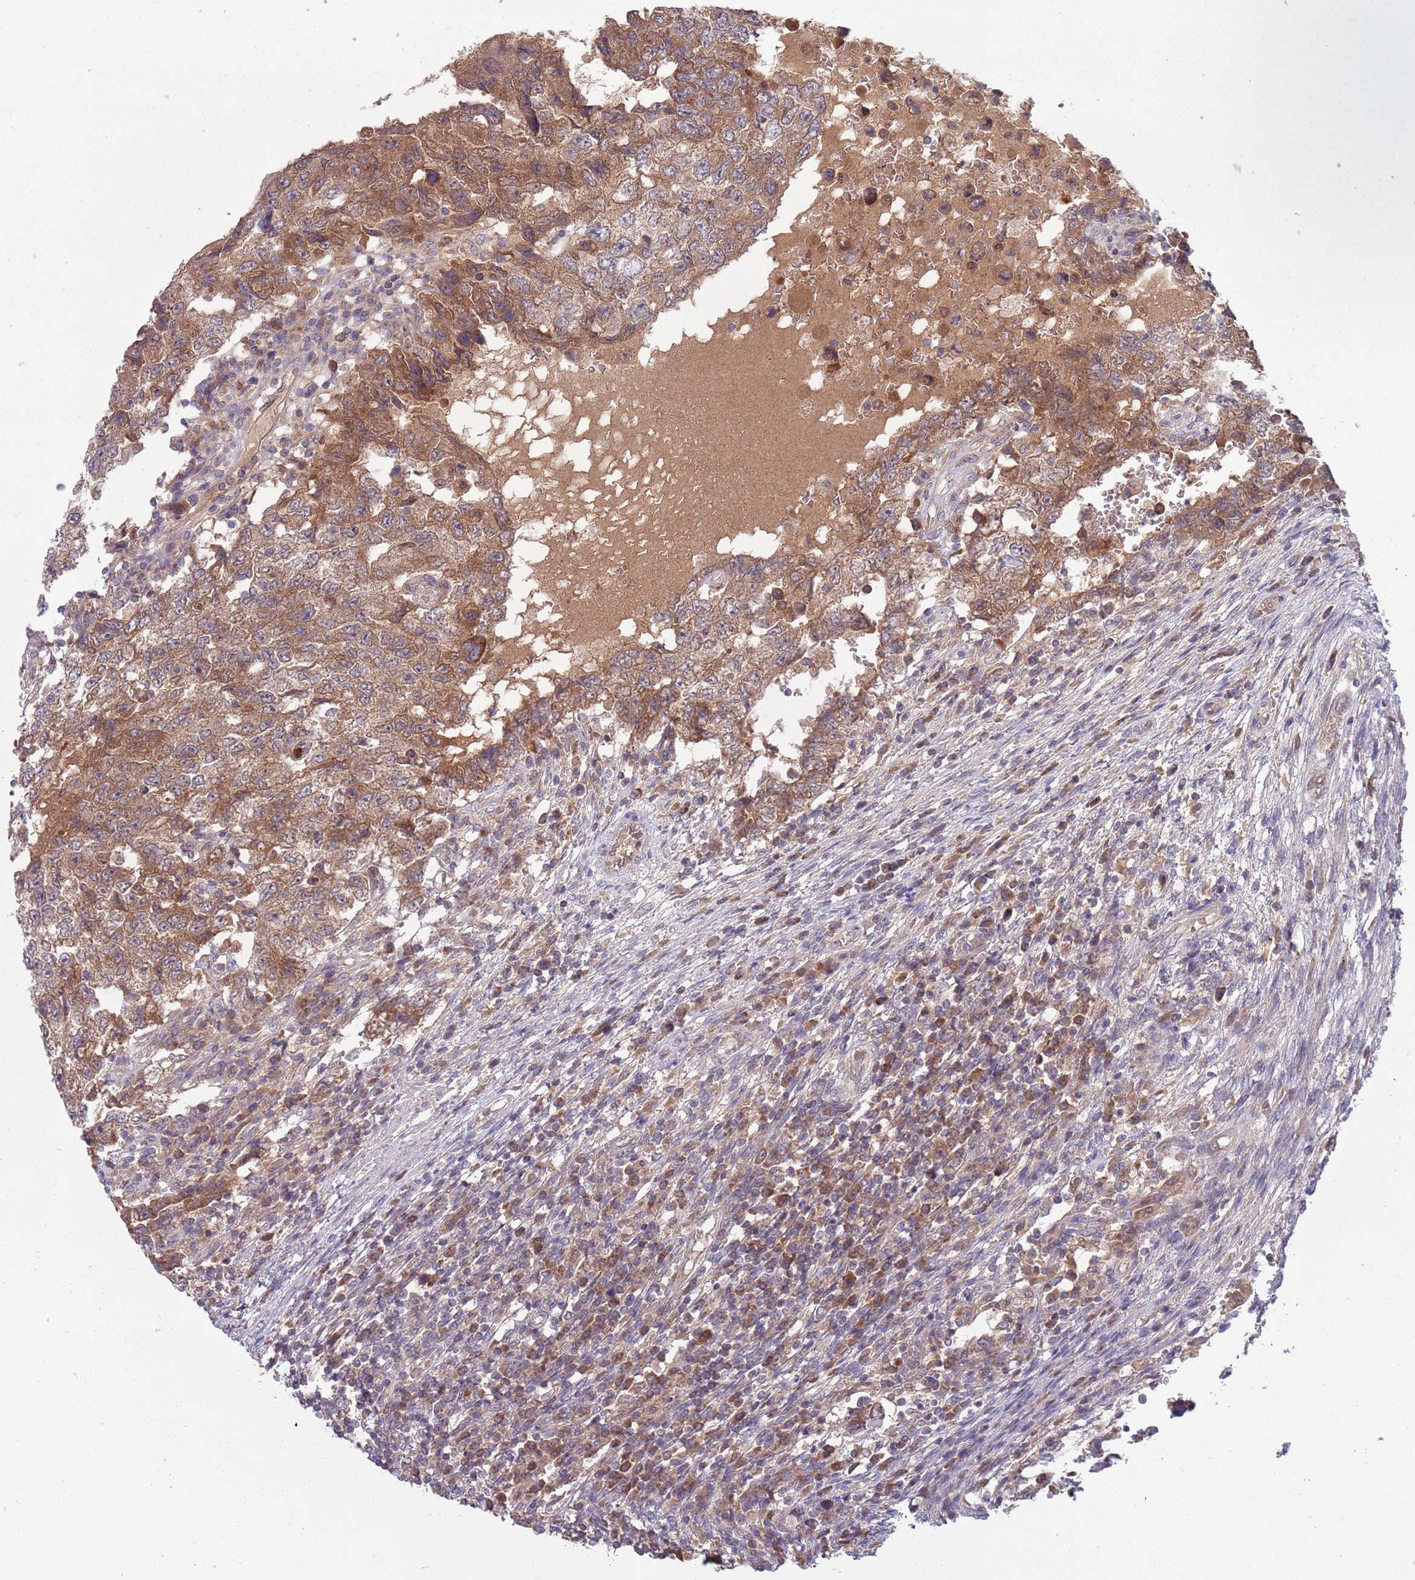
{"staining": {"intensity": "moderate", "quantity": ">75%", "location": "cytoplasmic/membranous"}, "tissue": "testis cancer", "cell_type": "Tumor cells", "image_type": "cancer", "snomed": [{"axis": "morphology", "description": "Carcinoma, Embryonal, NOS"}, {"axis": "topography", "description": "Testis"}], "caption": "Immunohistochemistry of testis cancer demonstrates medium levels of moderate cytoplasmic/membranous expression in approximately >75% of tumor cells.", "gene": "TYW1", "patient": {"sex": "male", "age": 26}}